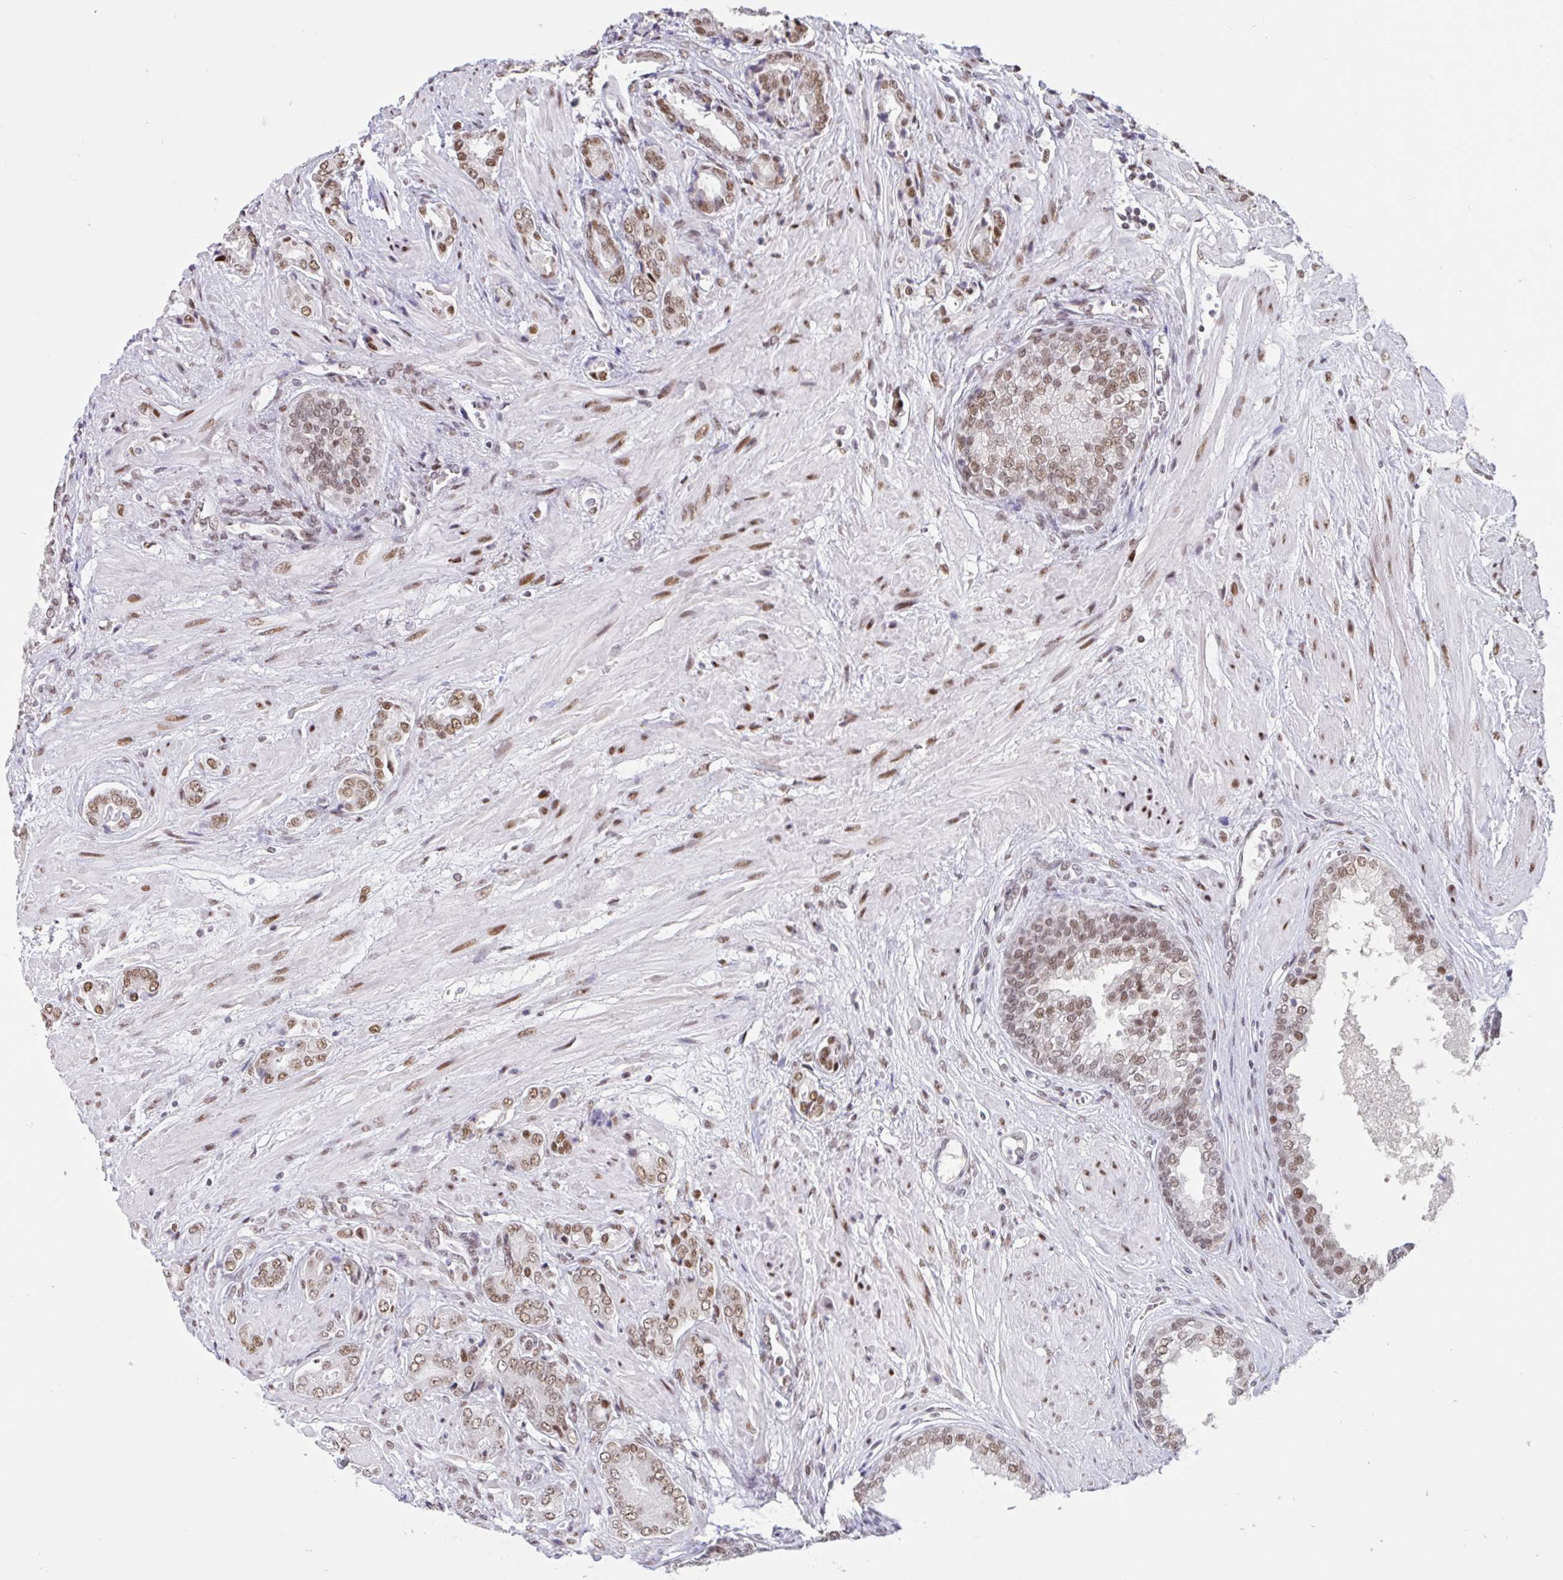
{"staining": {"intensity": "moderate", "quantity": ">75%", "location": "nuclear"}, "tissue": "prostate cancer", "cell_type": "Tumor cells", "image_type": "cancer", "snomed": [{"axis": "morphology", "description": "Adenocarcinoma, High grade"}, {"axis": "topography", "description": "Prostate"}], "caption": "Moderate nuclear protein staining is identified in approximately >75% of tumor cells in prostate cancer.", "gene": "CBFA2T2", "patient": {"sex": "male", "age": 56}}